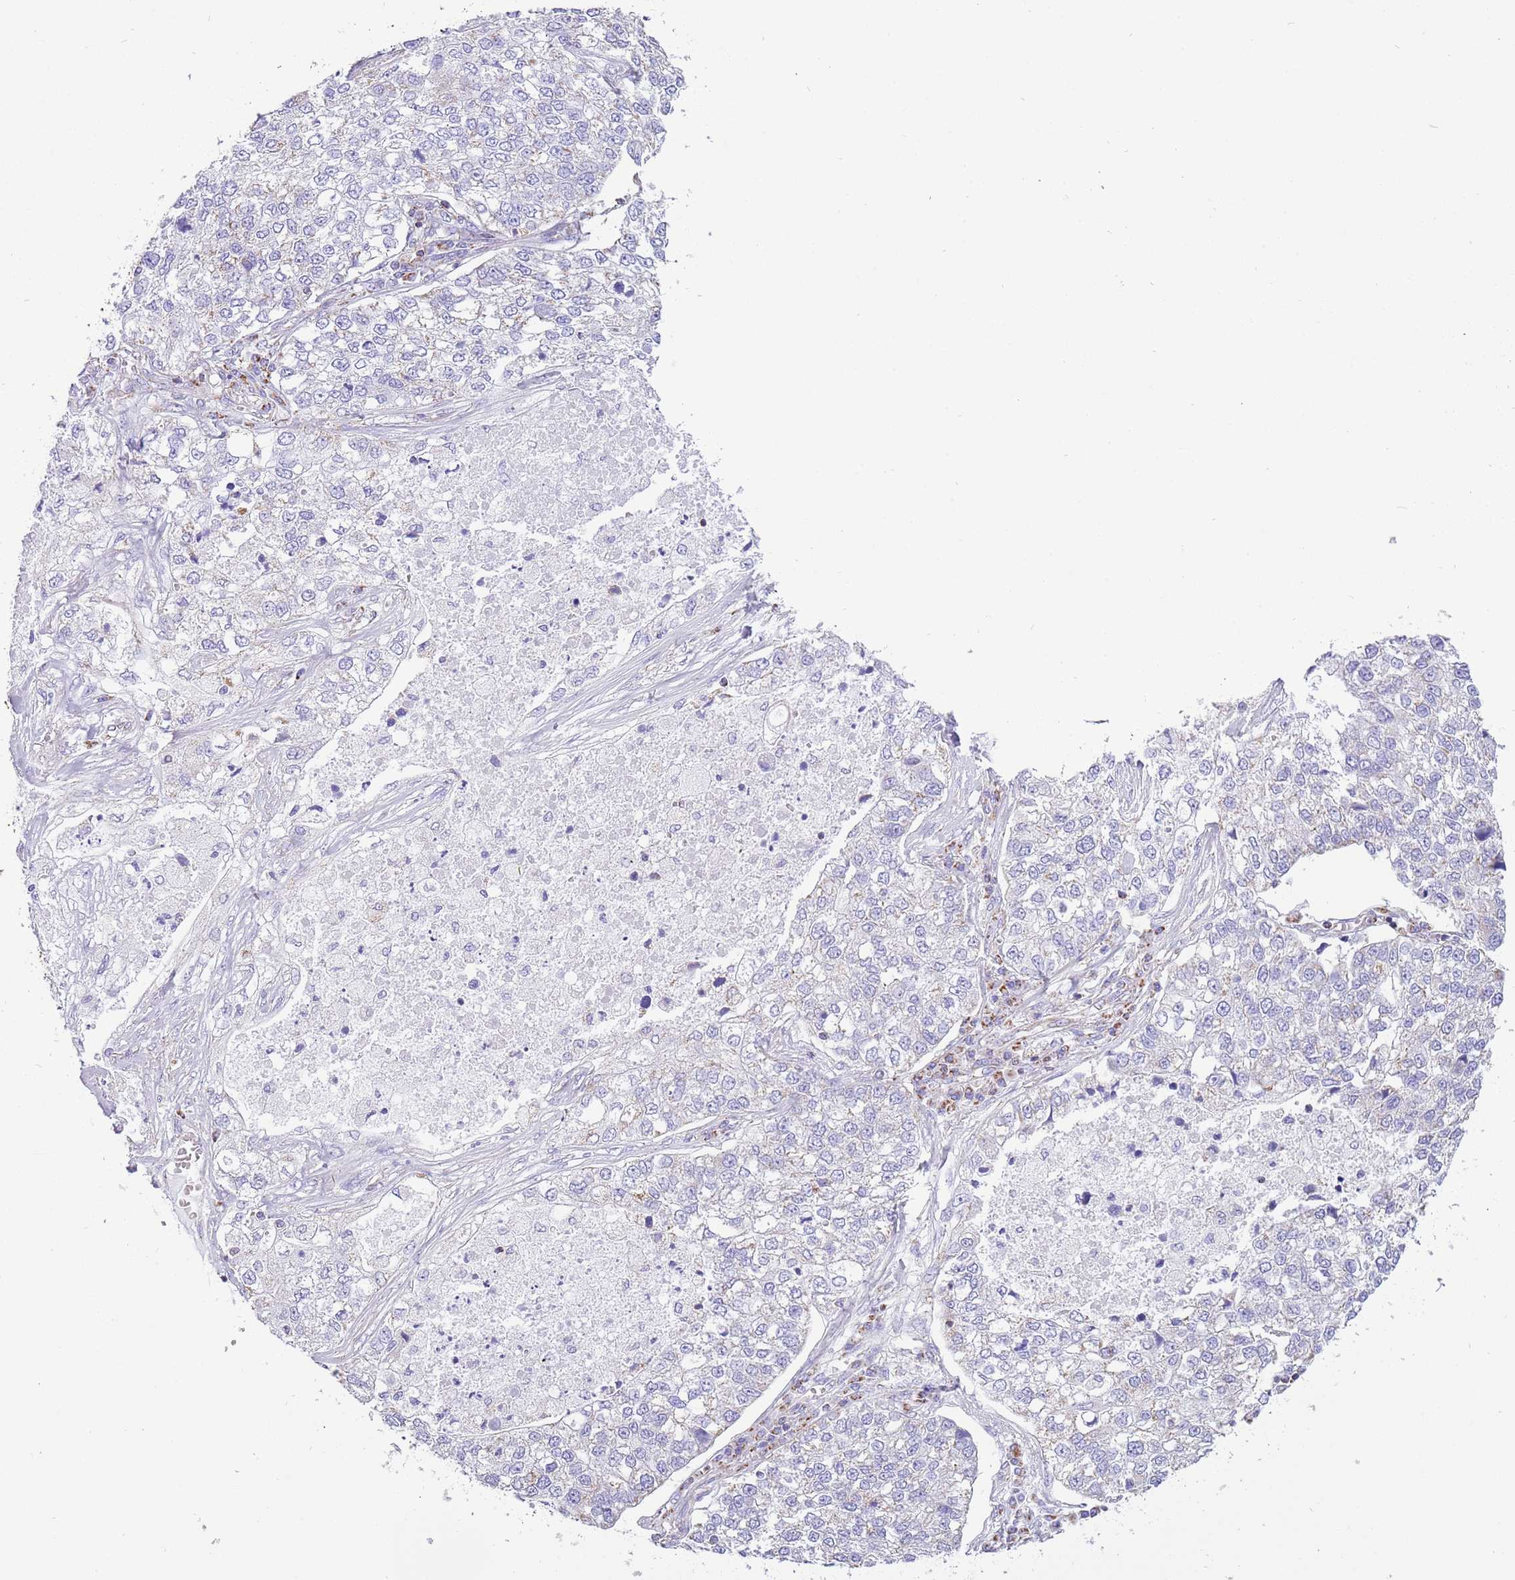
{"staining": {"intensity": "negative", "quantity": "none", "location": "none"}, "tissue": "lung cancer", "cell_type": "Tumor cells", "image_type": "cancer", "snomed": [{"axis": "morphology", "description": "Adenocarcinoma, NOS"}, {"axis": "topography", "description": "Lung"}], "caption": "Immunohistochemical staining of adenocarcinoma (lung) demonstrates no significant staining in tumor cells.", "gene": "SUCLG2", "patient": {"sex": "male", "age": 49}}